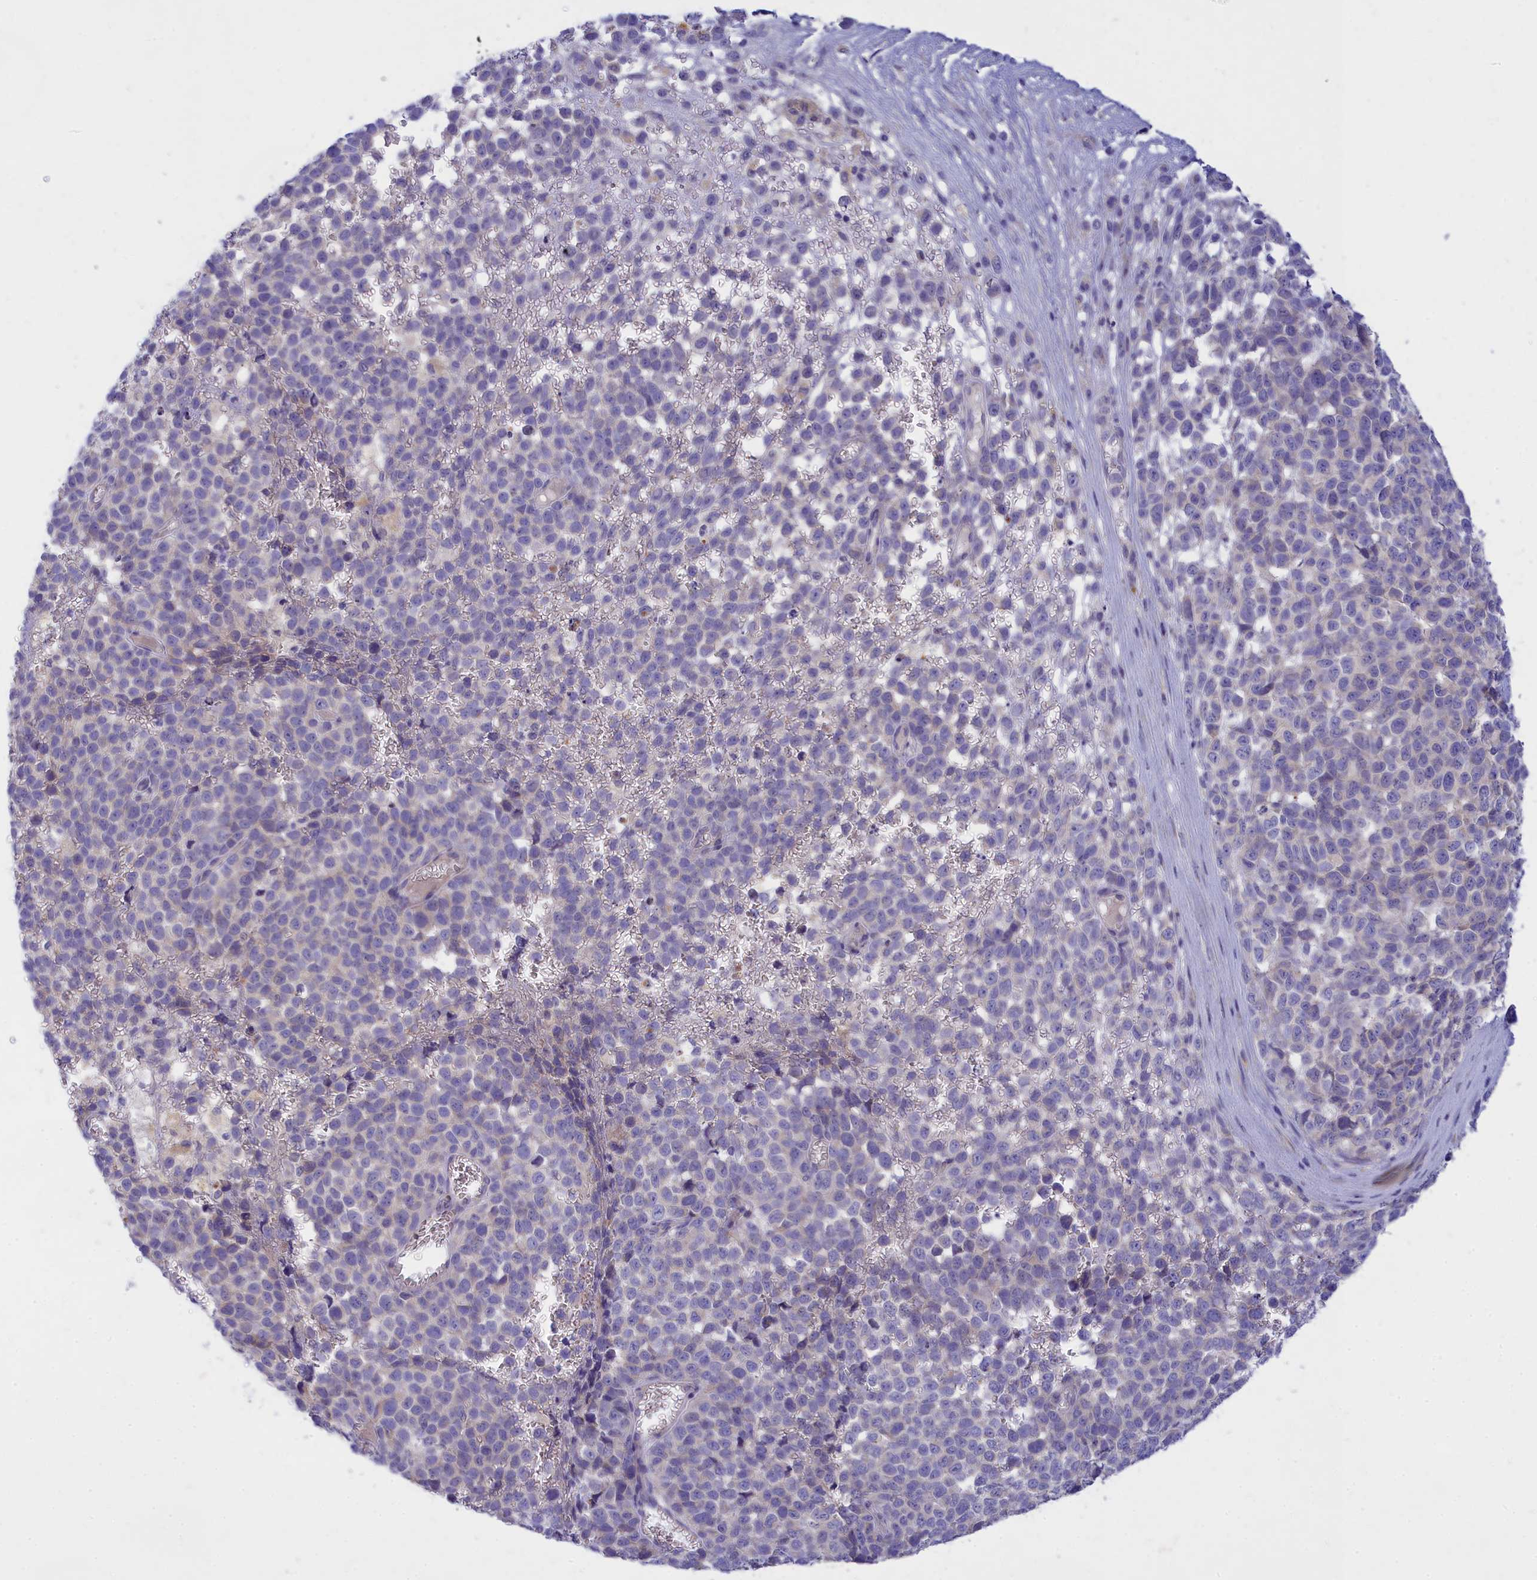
{"staining": {"intensity": "negative", "quantity": "none", "location": "none"}, "tissue": "melanoma", "cell_type": "Tumor cells", "image_type": "cancer", "snomed": [{"axis": "morphology", "description": "Malignant melanoma, NOS"}, {"axis": "topography", "description": "Nose, NOS"}], "caption": "Immunohistochemical staining of human malignant melanoma reveals no significant expression in tumor cells.", "gene": "TMEM30B", "patient": {"sex": "female", "age": 48}}